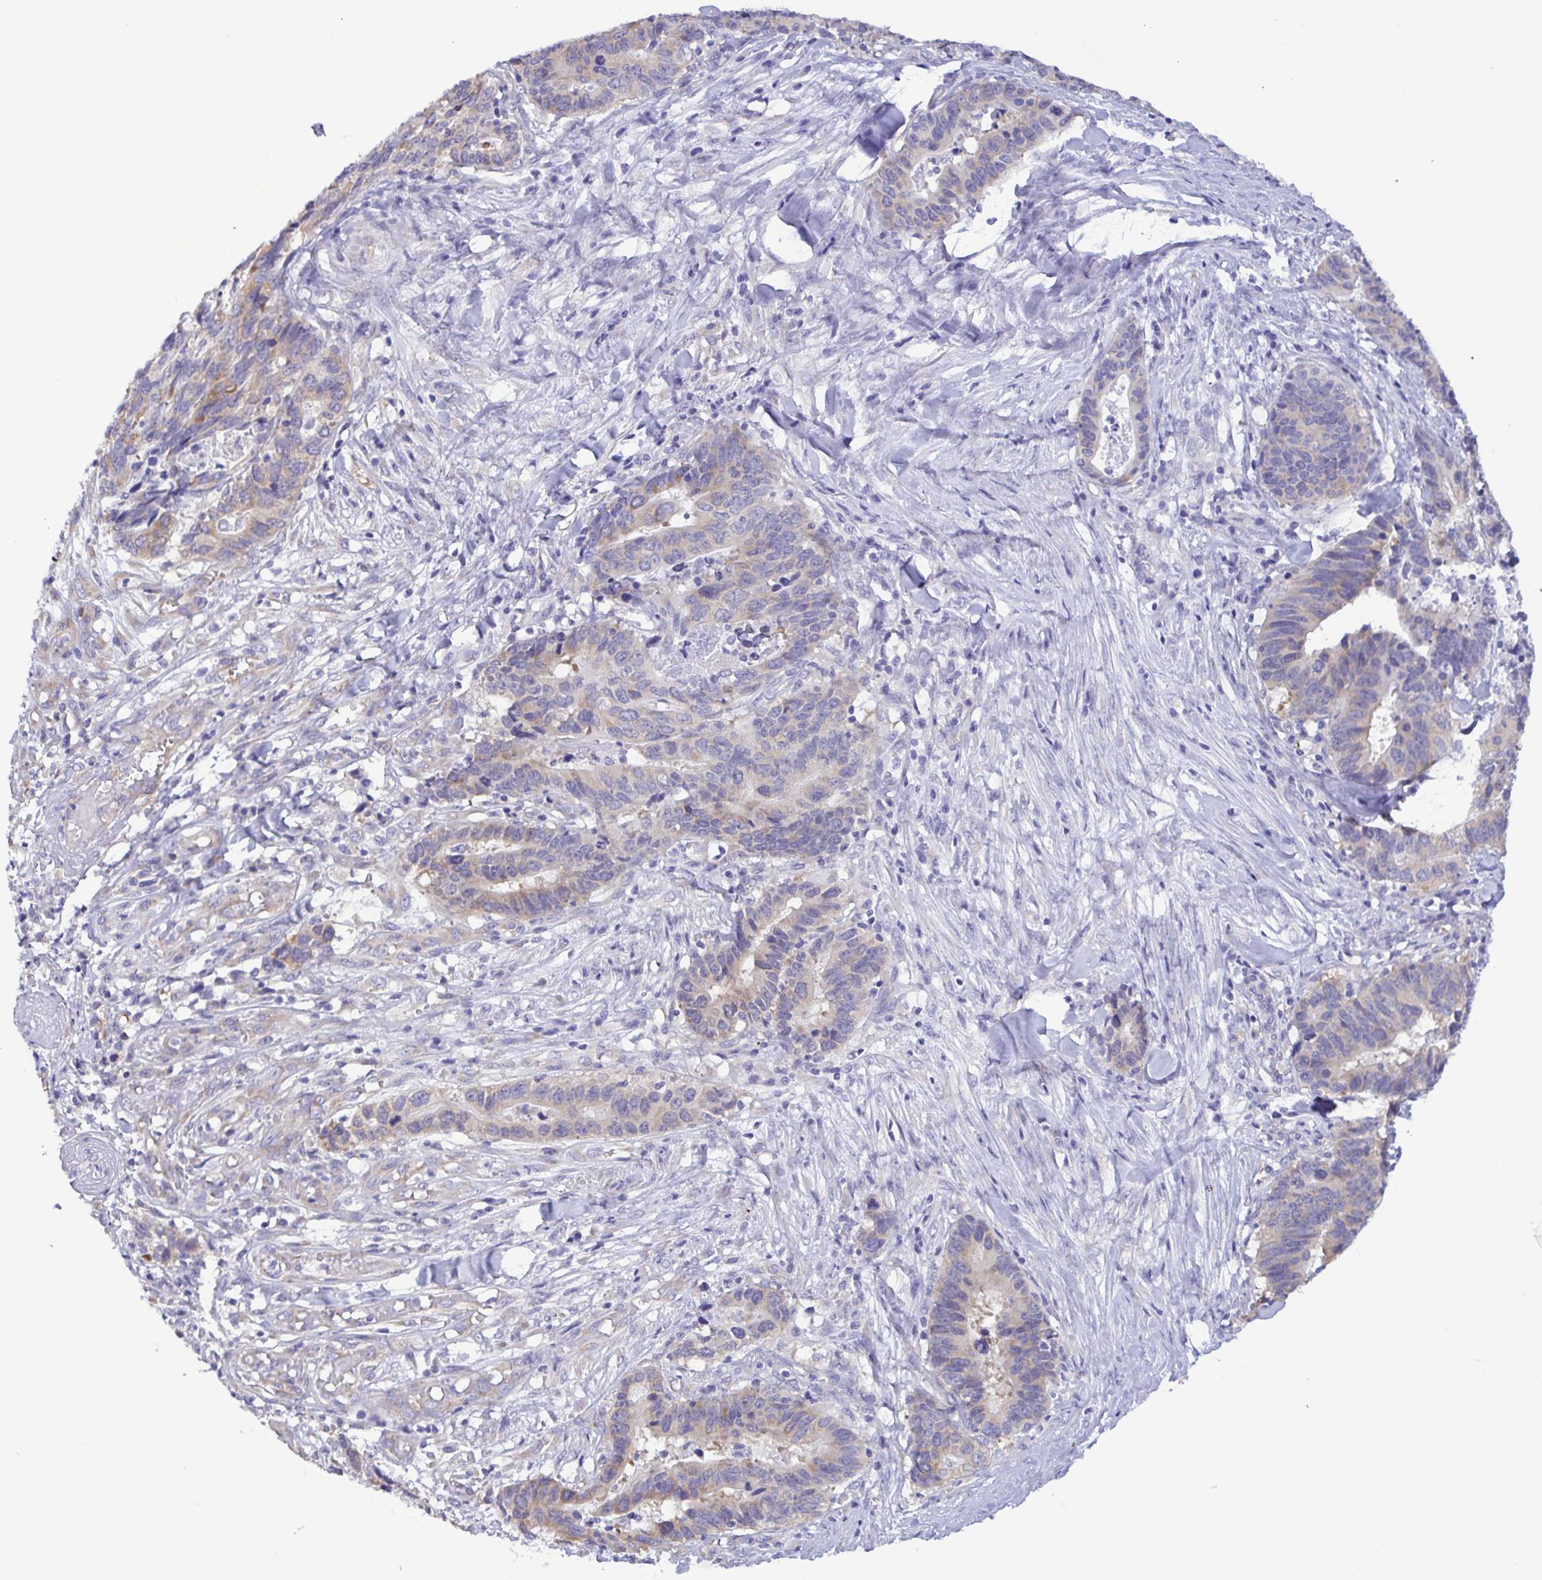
{"staining": {"intensity": "weak", "quantity": "<25%", "location": "cytoplasmic/membranous"}, "tissue": "stomach cancer", "cell_type": "Tumor cells", "image_type": "cancer", "snomed": [{"axis": "morphology", "description": "Adenocarcinoma, NOS"}, {"axis": "topography", "description": "Stomach, upper"}], "caption": "The micrograph demonstrates no staining of tumor cells in adenocarcinoma (stomach).", "gene": "TNNI3", "patient": {"sex": "female", "age": 67}}